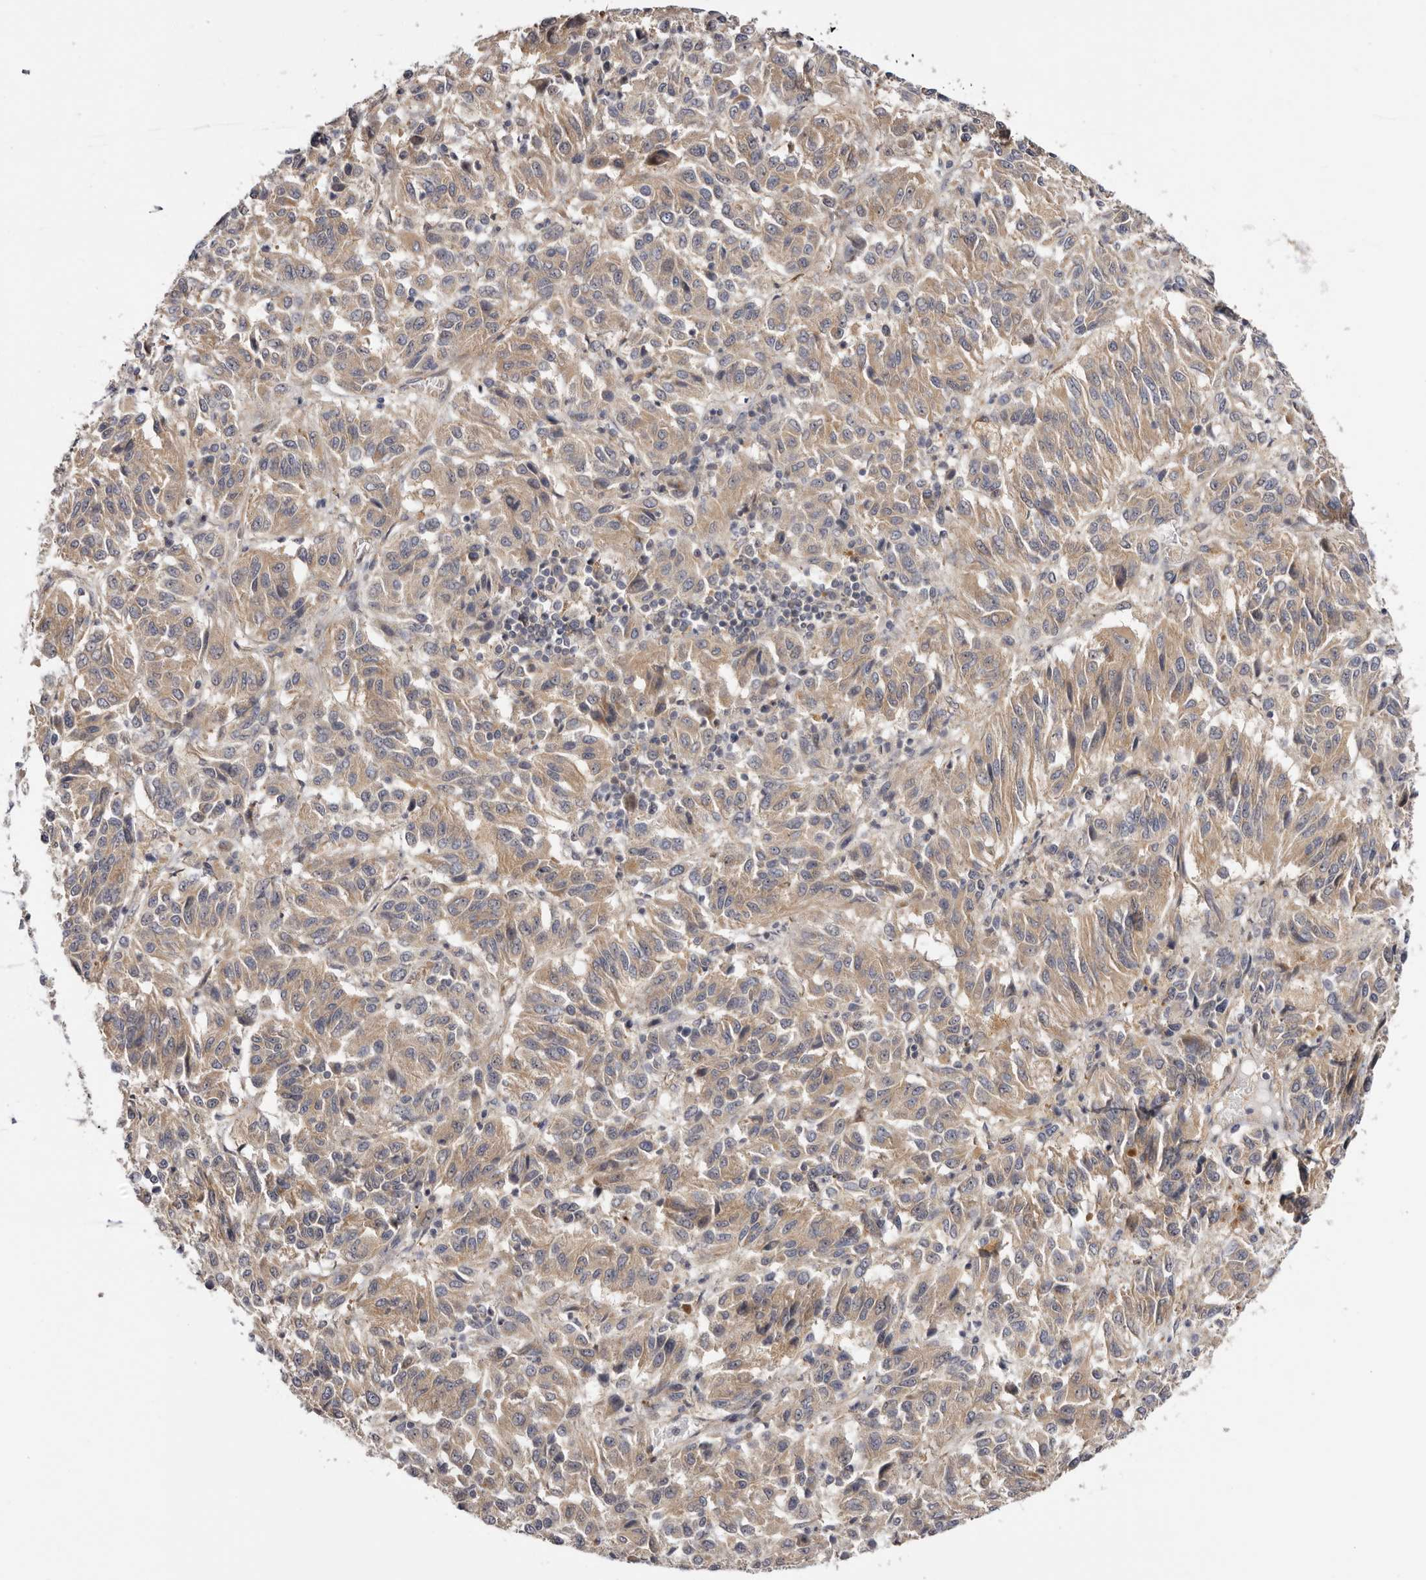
{"staining": {"intensity": "weak", "quantity": ">75%", "location": "cytoplasmic/membranous"}, "tissue": "melanoma", "cell_type": "Tumor cells", "image_type": "cancer", "snomed": [{"axis": "morphology", "description": "Malignant melanoma, Metastatic site"}, {"axis": "topography", "description": "Lung"}], "caption": "Malignant melanoma (metastatic site) was stained to show a protein in brown. There is low levels of weak cytoplasmic/membranous expression in about >75% of tumor cells.", "gene": "PANK4", "patient": {"sex": "male", "age": 64}}